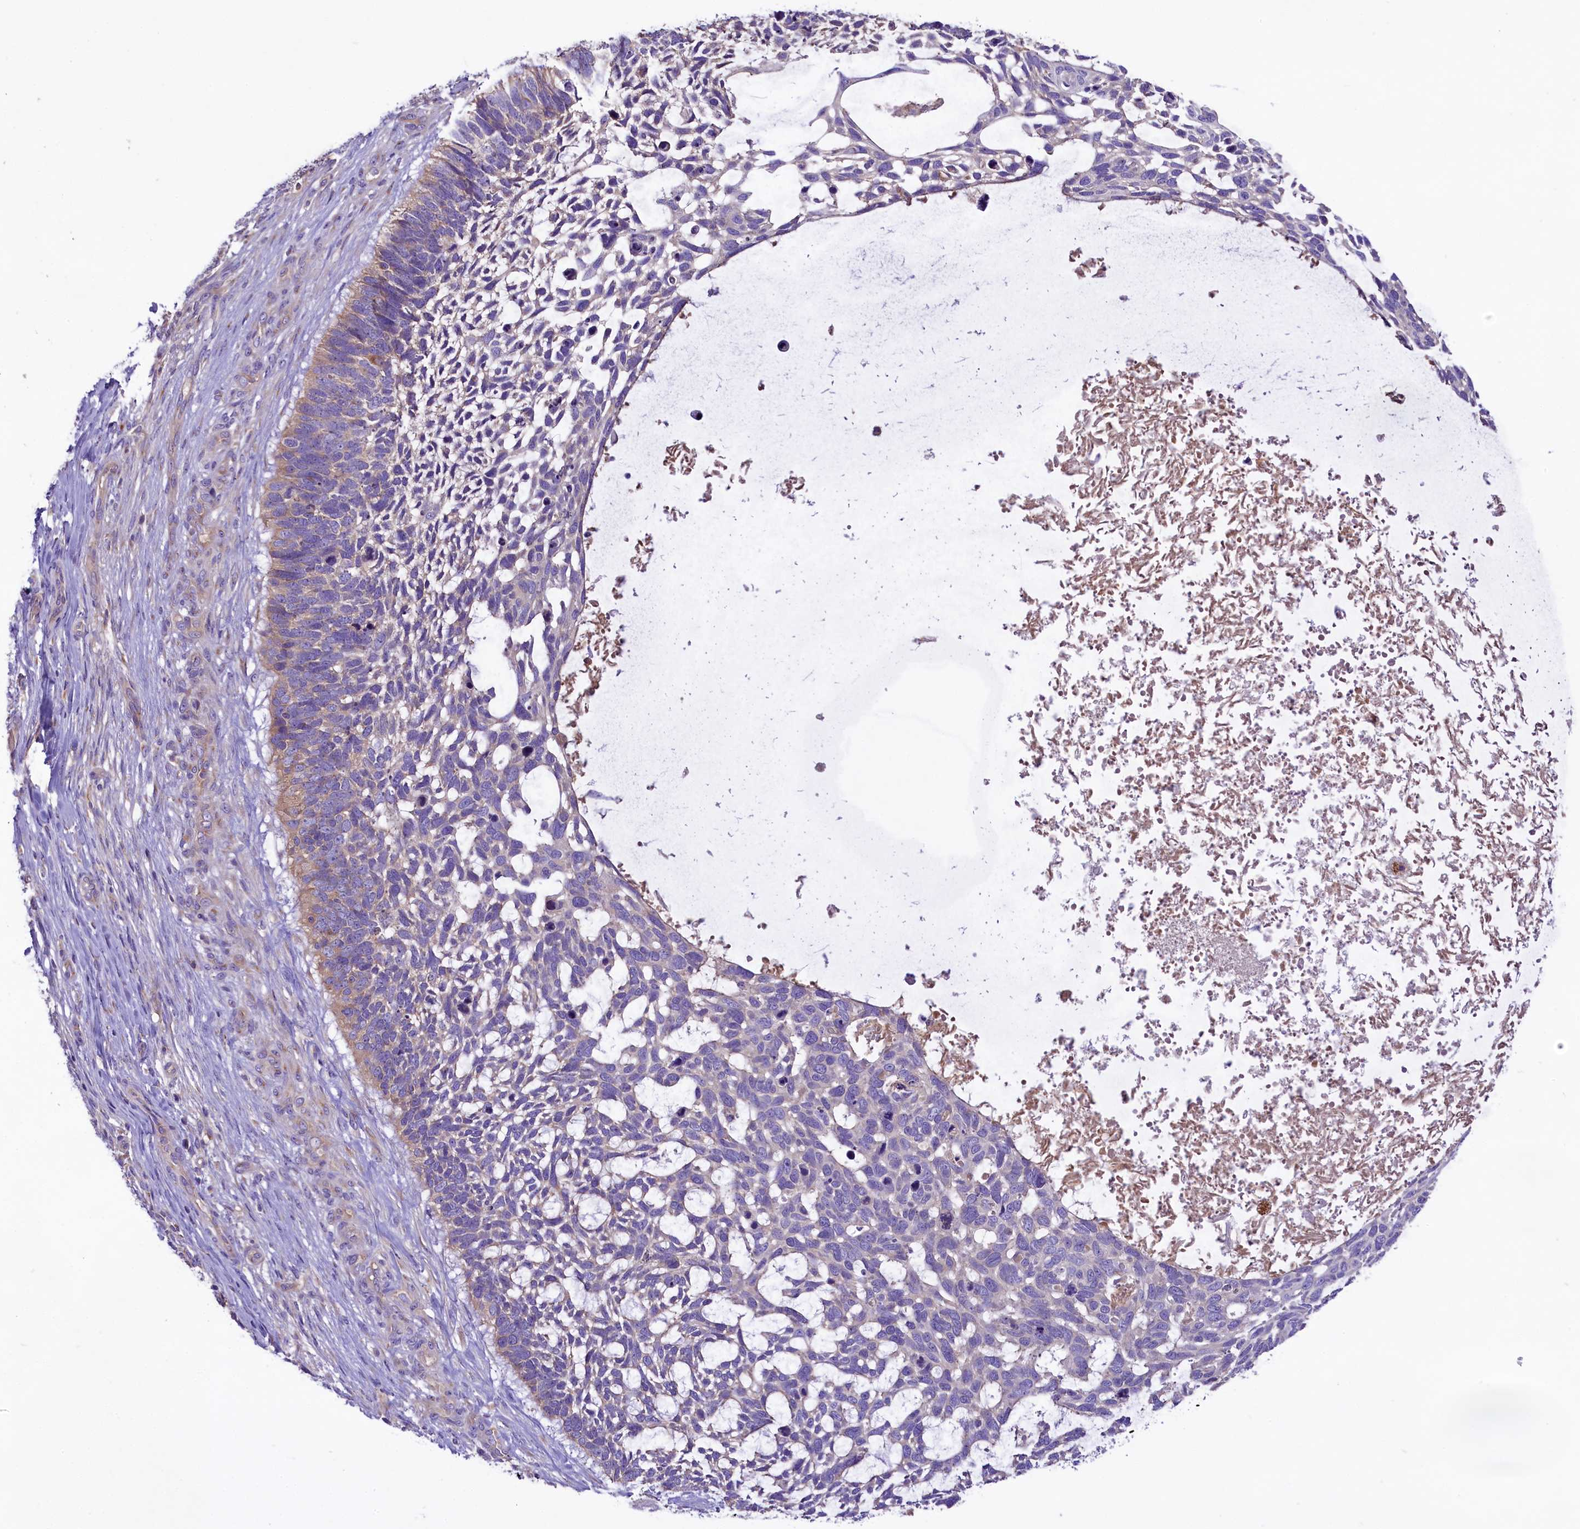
{"staining": {"intensity": "weak", "quantity": "<25%", "location": "cytoplasmic/membranous"}, "tissue": "skin cancer", "cell_type": "Tumor cells", "image_type": "cancer", "snomed": [{"axis": "morphology", "description": "Basal cell carcinoma"}, {"axis": "topography", "description": "Skin"}], "caption": "This histopathology image is of skin cancer (basal cell carcinoma) stained with IHC to label a protein in brown with the nuclei are counter-stained blue. There is no staining in tumor cells. The staining is performed using DAB (3,3'-diaminobenzidine) brown chromogen with nuclei counter-stained in using hematoxylin.", "gene": "PEMT", "patient": {"sex": "male", "age": 88}}